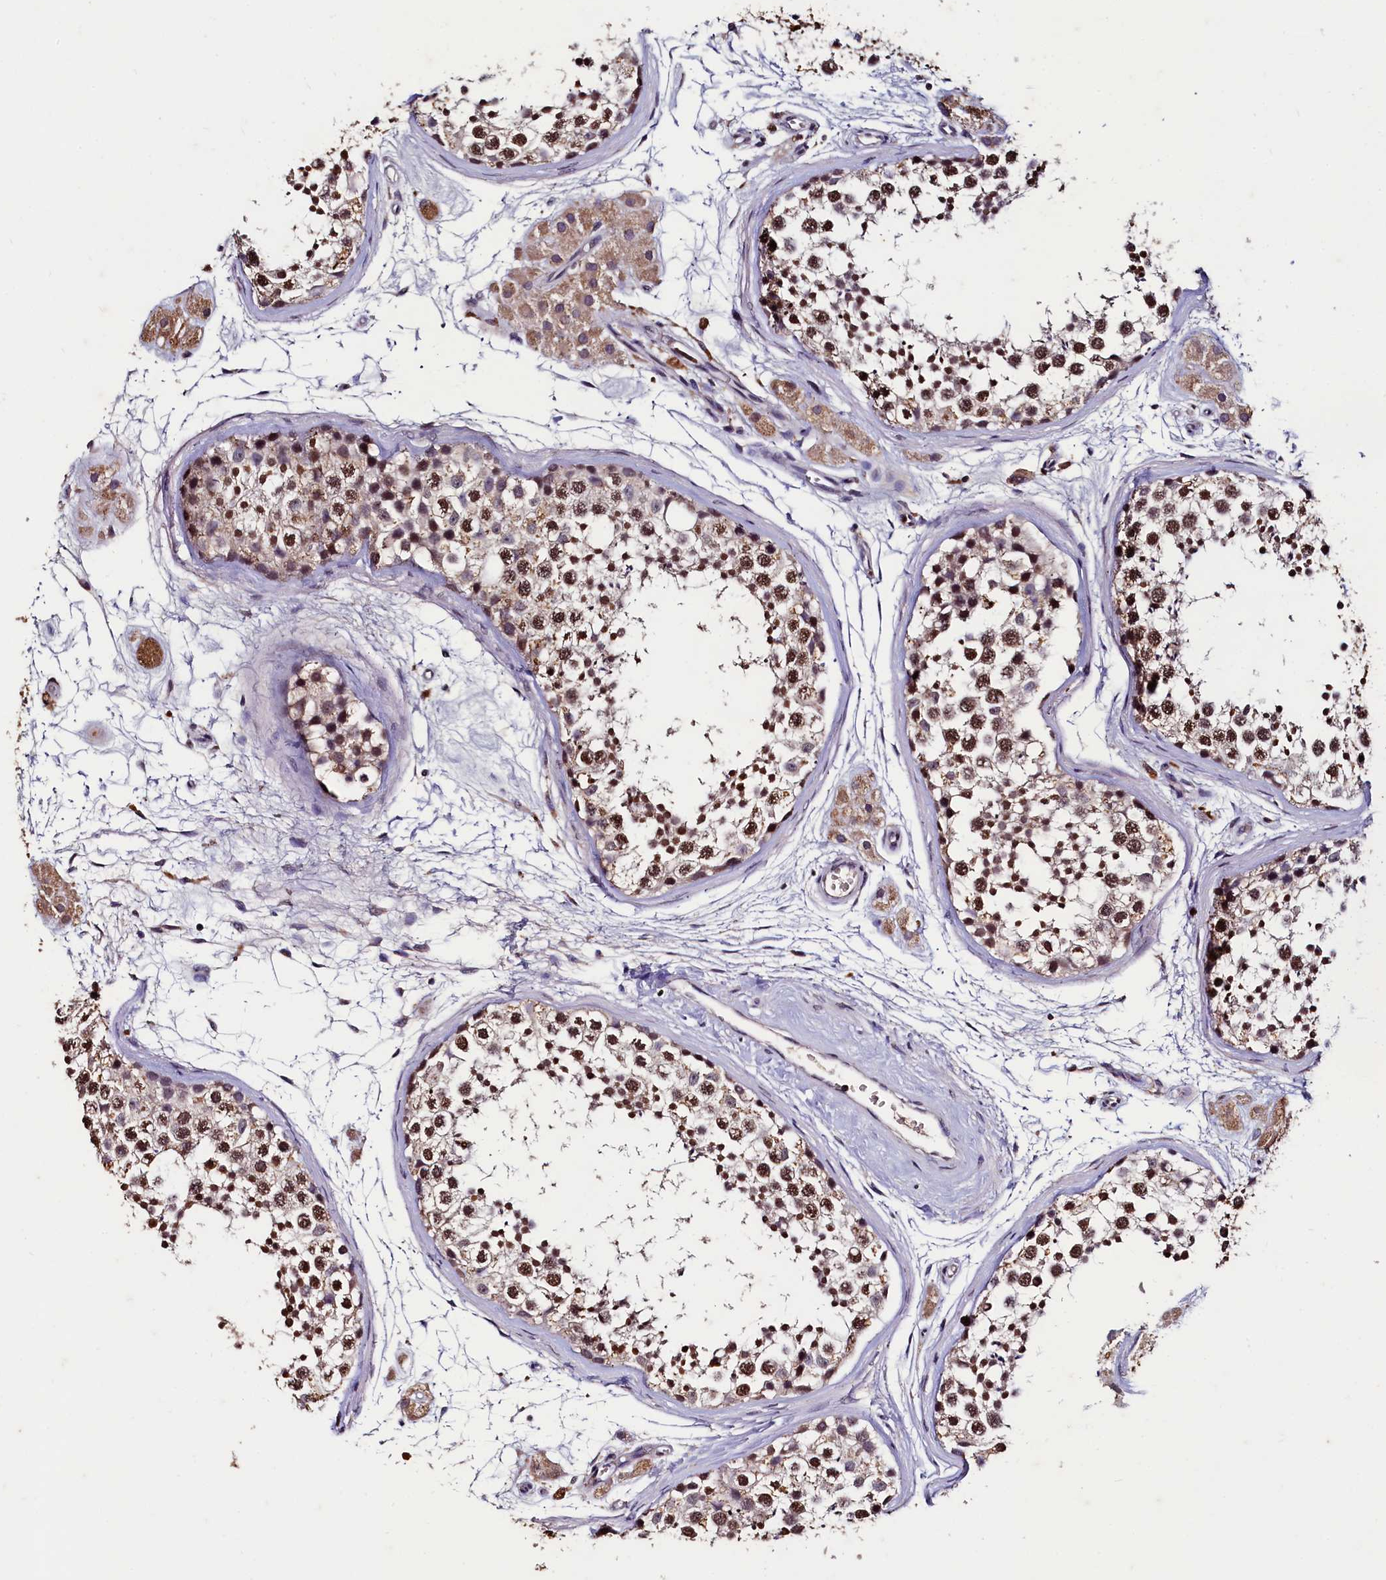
{"staining": {"intensity": "strong", "quantity": ">75%", "location": "nuclear"}, "tissue": "testis", "cell_type": "Cells in seminiferous ducts", "image_type": "normal", "snomed": [{"axis": "morphology", "description": "Normal tissue, NOS"}, {"axis": "topography", "description": "Testis"}], "caption": "This photomicrograph exhibits IHC staining of benign human testis, with high strong nuclear positivity in approximately >75% of cells in seminiferous ducts.", "gene": "CSTPP1", "patient": {"sex": "male", "age": 56}}